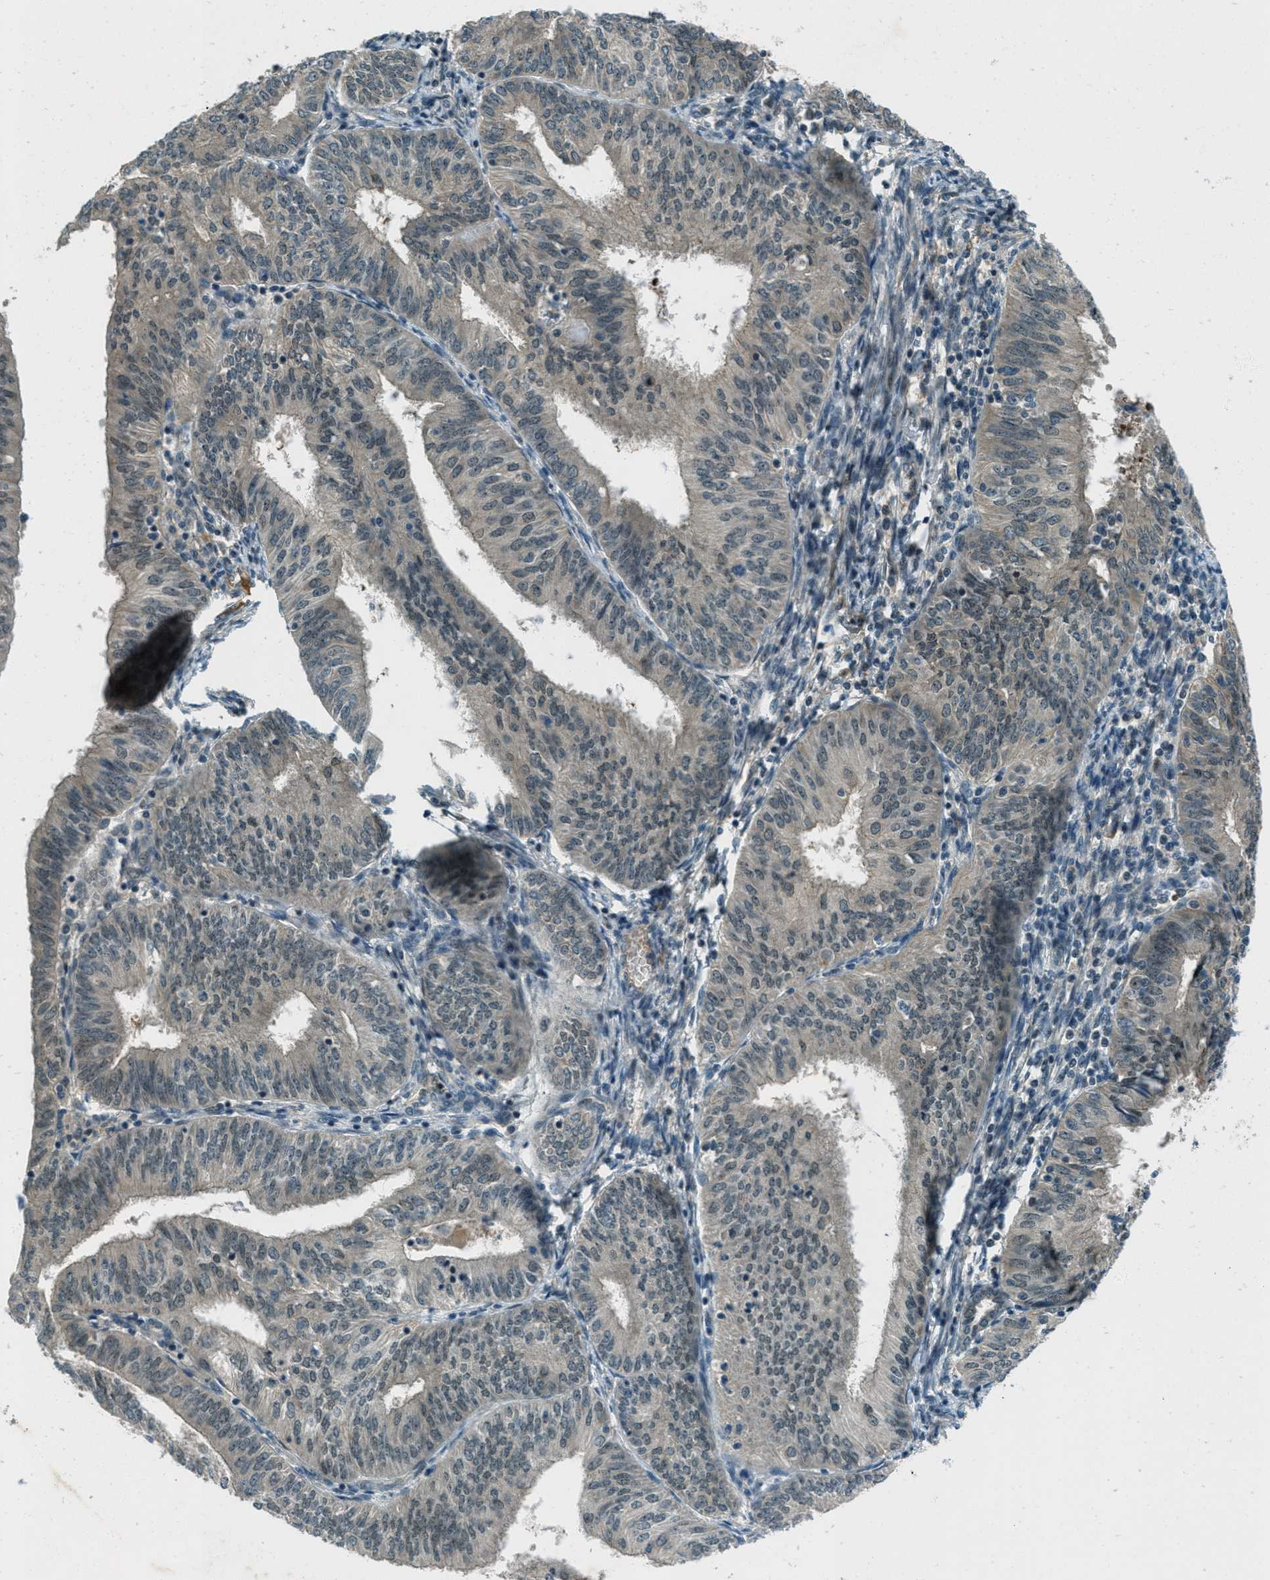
{"staining": {"intensity": "negative", "quantity": "none", "location": "none"}, "tissue": "endometrial cancer", "cell_type": "Tumor cells", "image_type": "cancer", "snomed": [{"axis": "morphology", "description": "Adenocarcinoma, NOS"}, {"axis": "topography", "description": "Endometrium"}], "caption": "The immunohistochemistry (IHC) histopathology image has no significant positivity in tumor cells of adenocarcinoma (endometrial) tissue.", "gene": "STK11", "patient": {"sex": "female", "age": 58}}